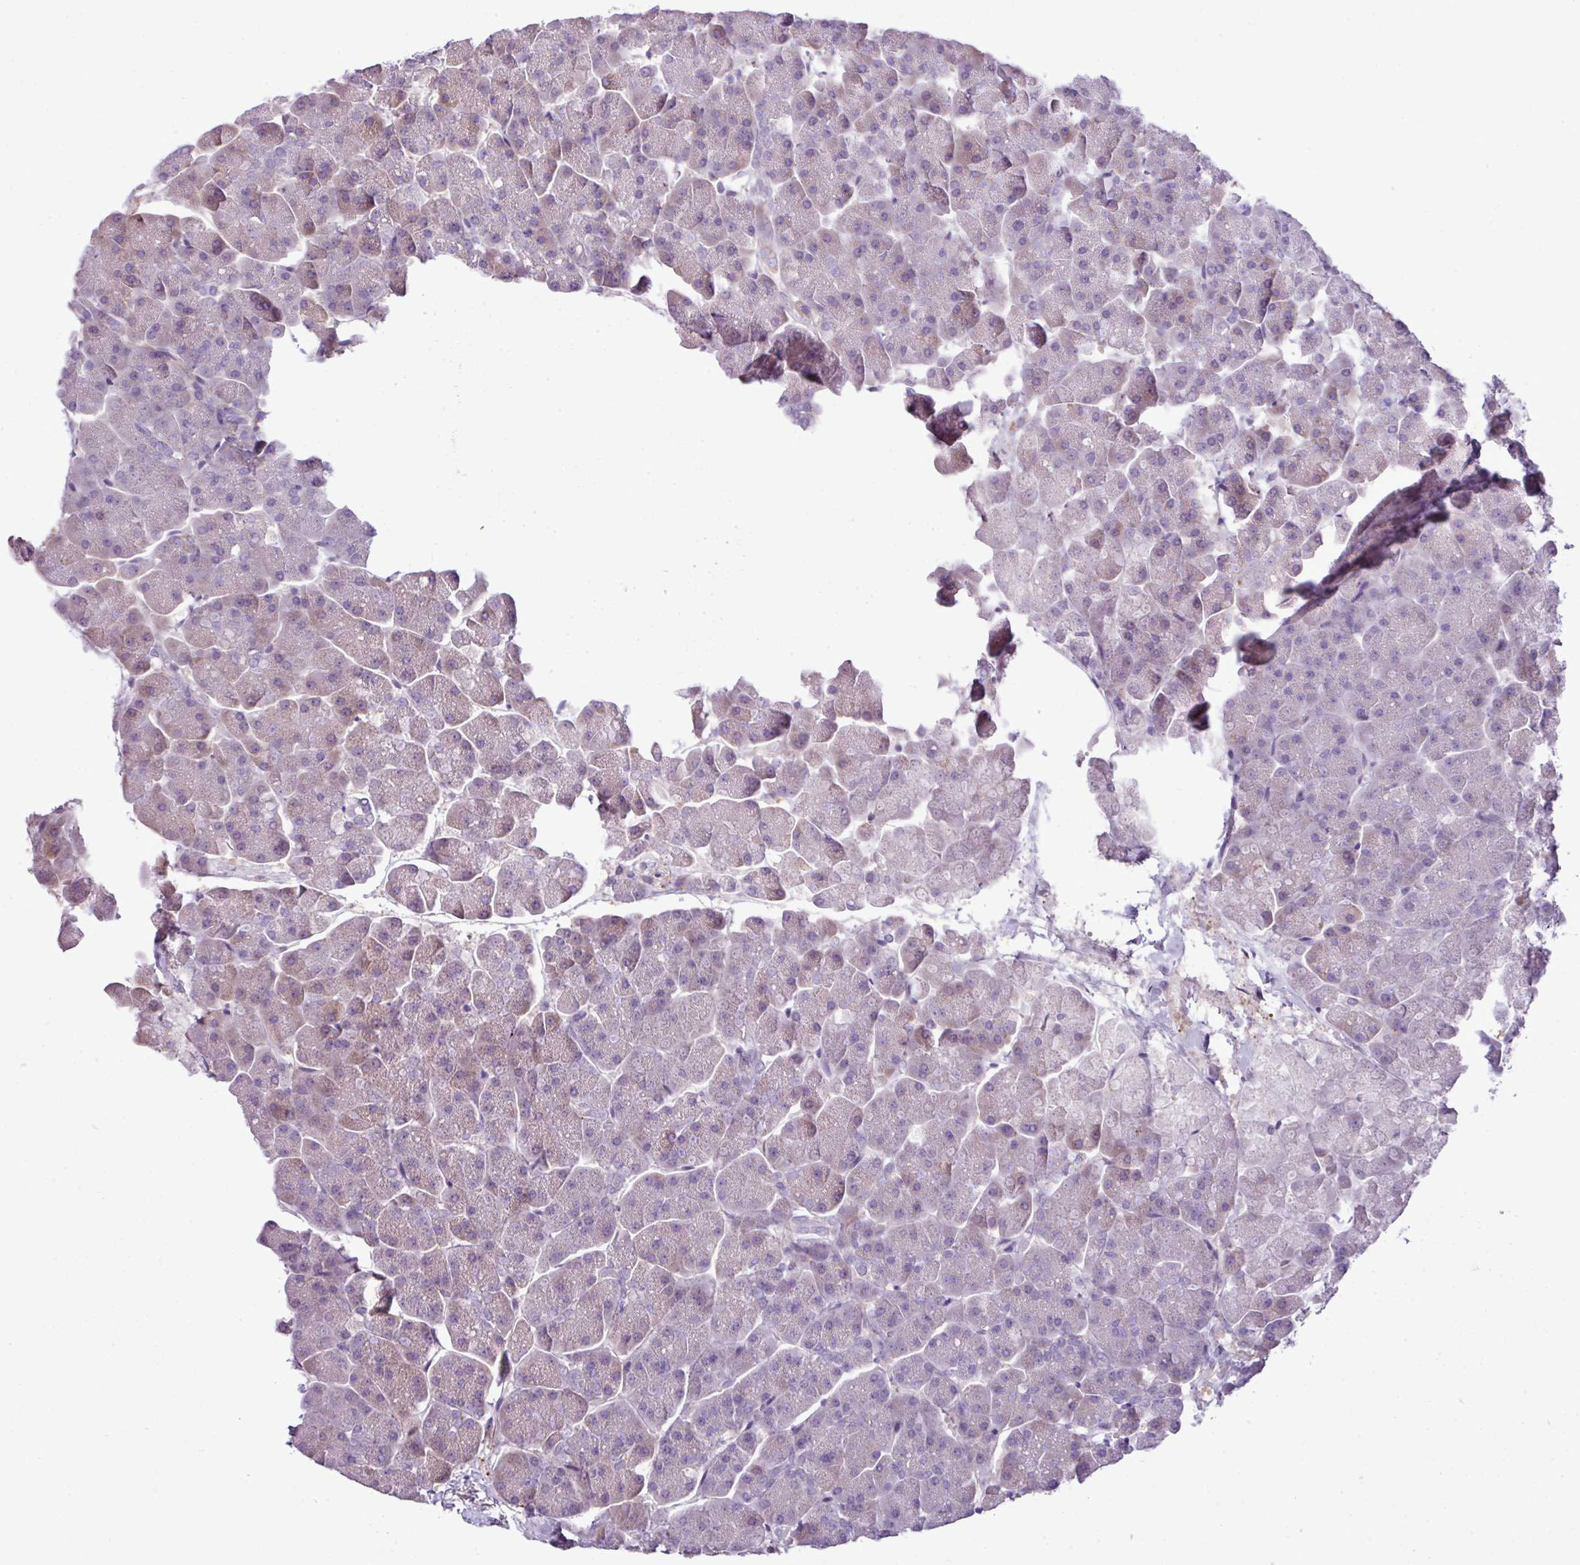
{"staining": {"intensity": "weak", "quantity": "<25%", "location": "cytoplasmic/membranous"}, "tissue": "pancreas", "cell_type": "Exocrine glandular cells", "image_type": "normal", "snomed": [{"axis": "morphology", "description": "Normal tissue, NOS"}, {"axis": "topography", "description": "Pancreas"}, {"axis": "topography", "description": "Peripheral nerve tissue"}], "caption": "Immunohistochemical staining of normal pancreas demonstrates no significant expression in exocrine glandular cells.", "gene": "AGAP4", "patient": {"sex": "male", "age": 54}}